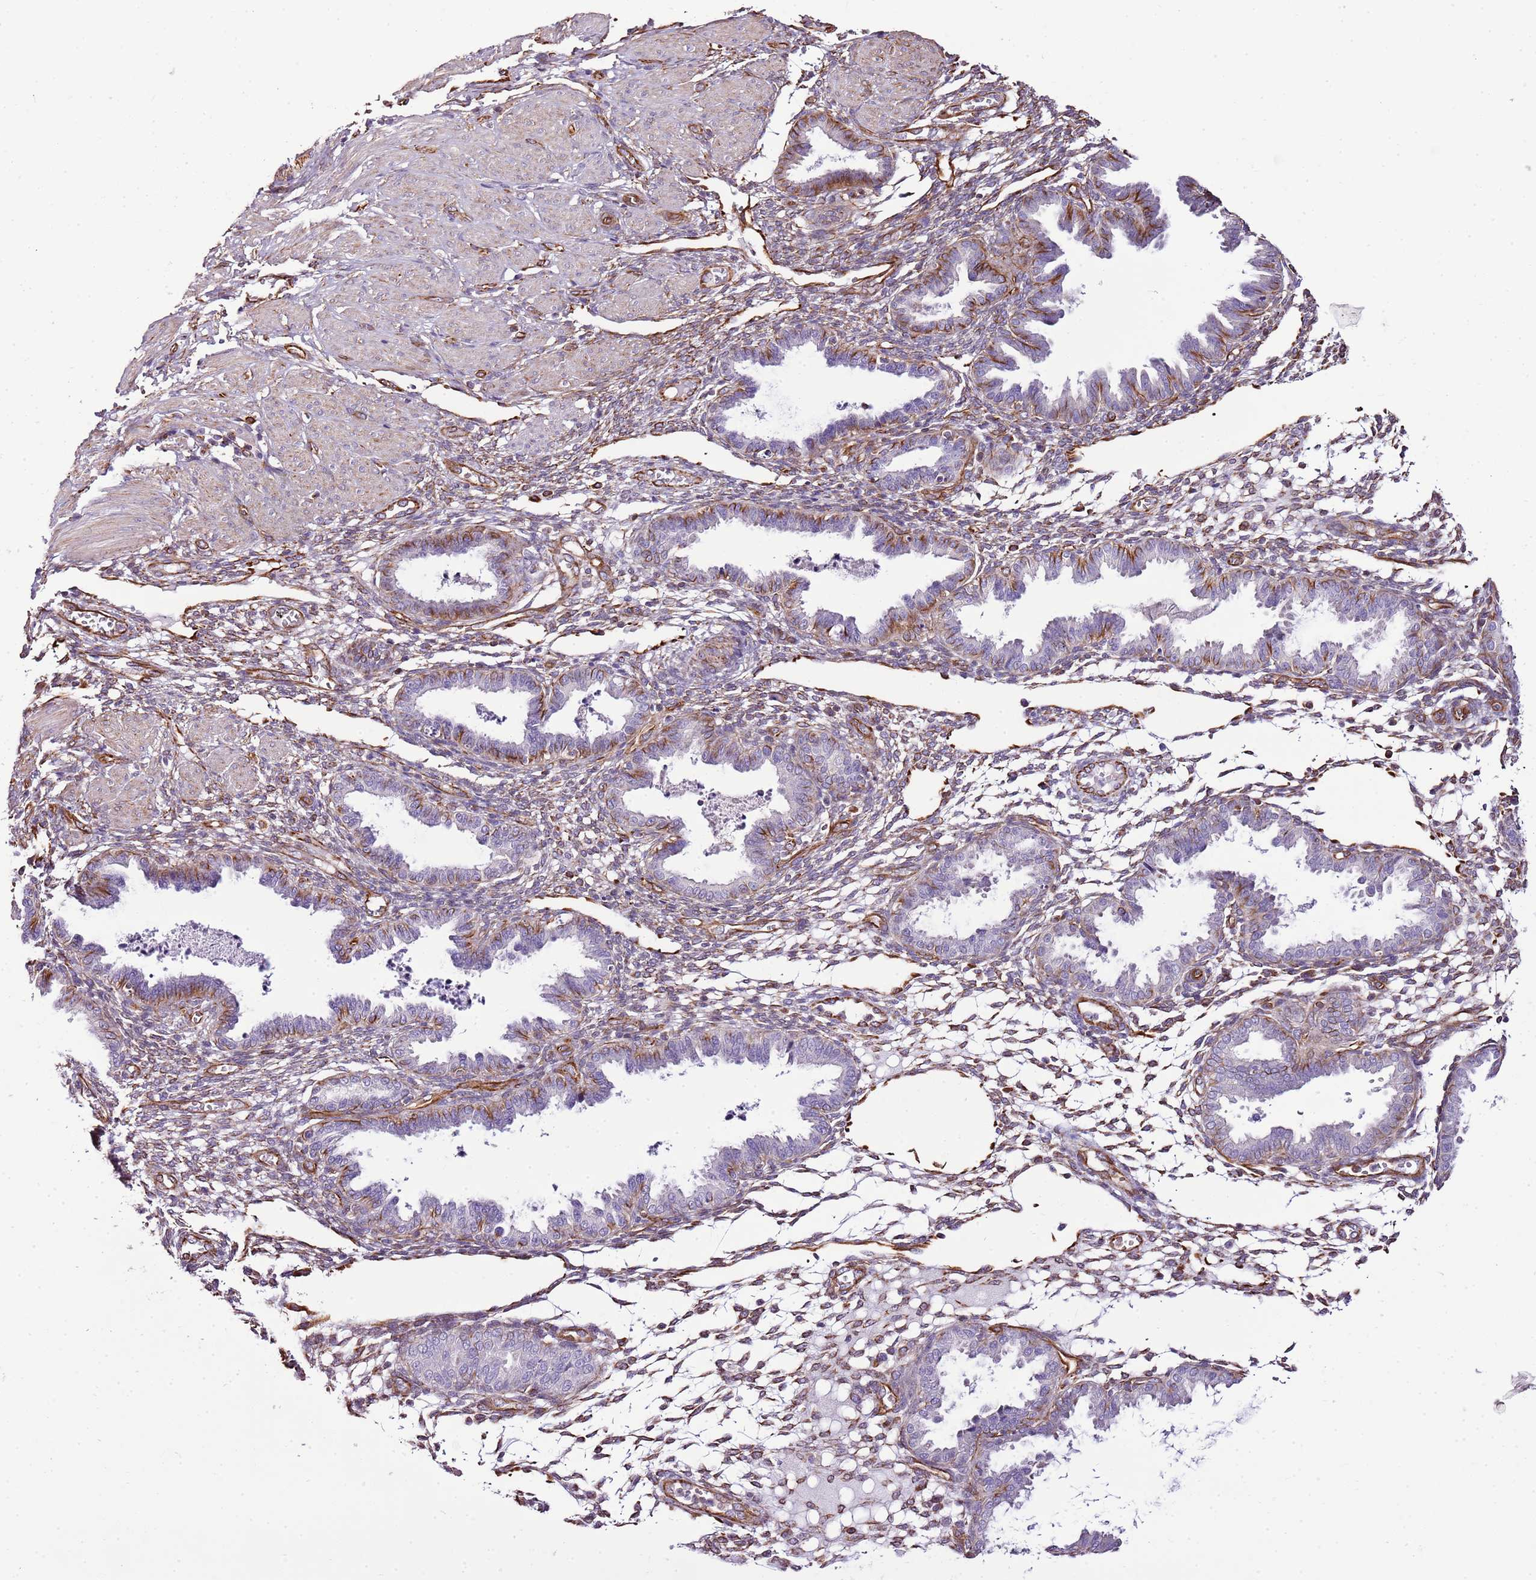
{"staining": {"intensity": "moderate", "quantity": "<25%", "location": "cytoplasmic/membranous"}, "tissue": "endometrium", "cell_type": "Cells in endometrial stroma", "image_type": "normal", "snomed": [{"axis": "morphology", "description": "Normal tissue, NOS"}, {"axis": "topography", "description": "Endometrium"}], "caption": "Cells in endometrial stroma demonstrate low levels of moderate cytoplasmic/membranous staining in about <25% of cells in normal endometrium. The staining is performed using DAB (3,3'-diaminobenzidine) brown chromogen to label protein expression. The nuclei are counter-stained blue using hematoxylin.", "gene": "ZNF786", "patient": {"sex": "female", "age": 33}}